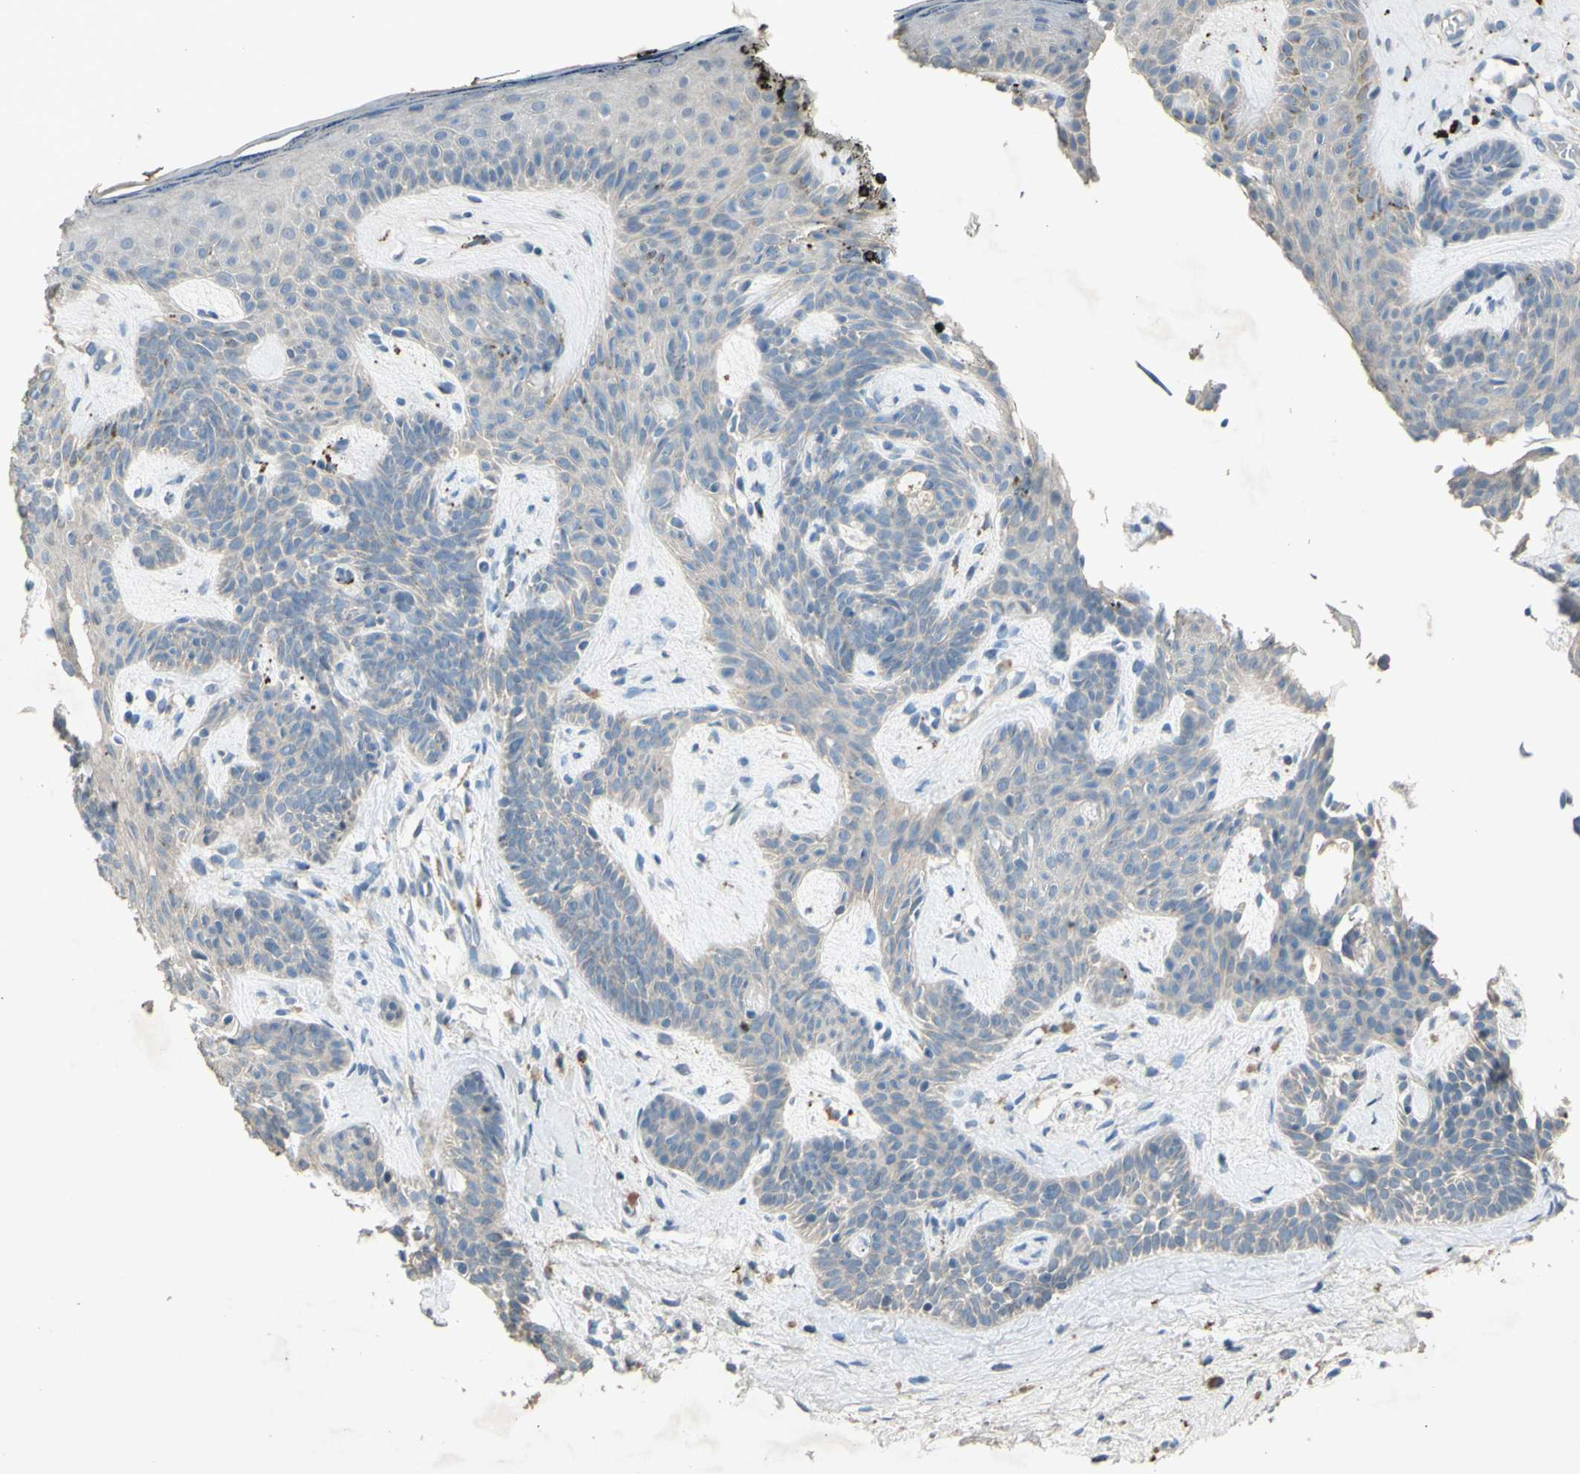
{"staining": {"intensity": "negative", "quantity": "none", "location": "none"}, "tissue": "skin cancer", "cell_type": "Tumor cells", "image_type": "cancer", "snomed": [{"axis": "morphology", "description": "Developmental malformation"}, {"axis": "morphology", "description": "Basal cell carcinoma"}, {"axis": "topography", "description": "Skin"}], "caption": "IHC of human skin basal cell carcinoma reveals no staining in tumor cells. (DAB immunohistochemistry (IHC) visualized using brightfield microscopy, high magnification).", "gene": "TIMM21", "patient": {"sex": "female", "age": 62}}